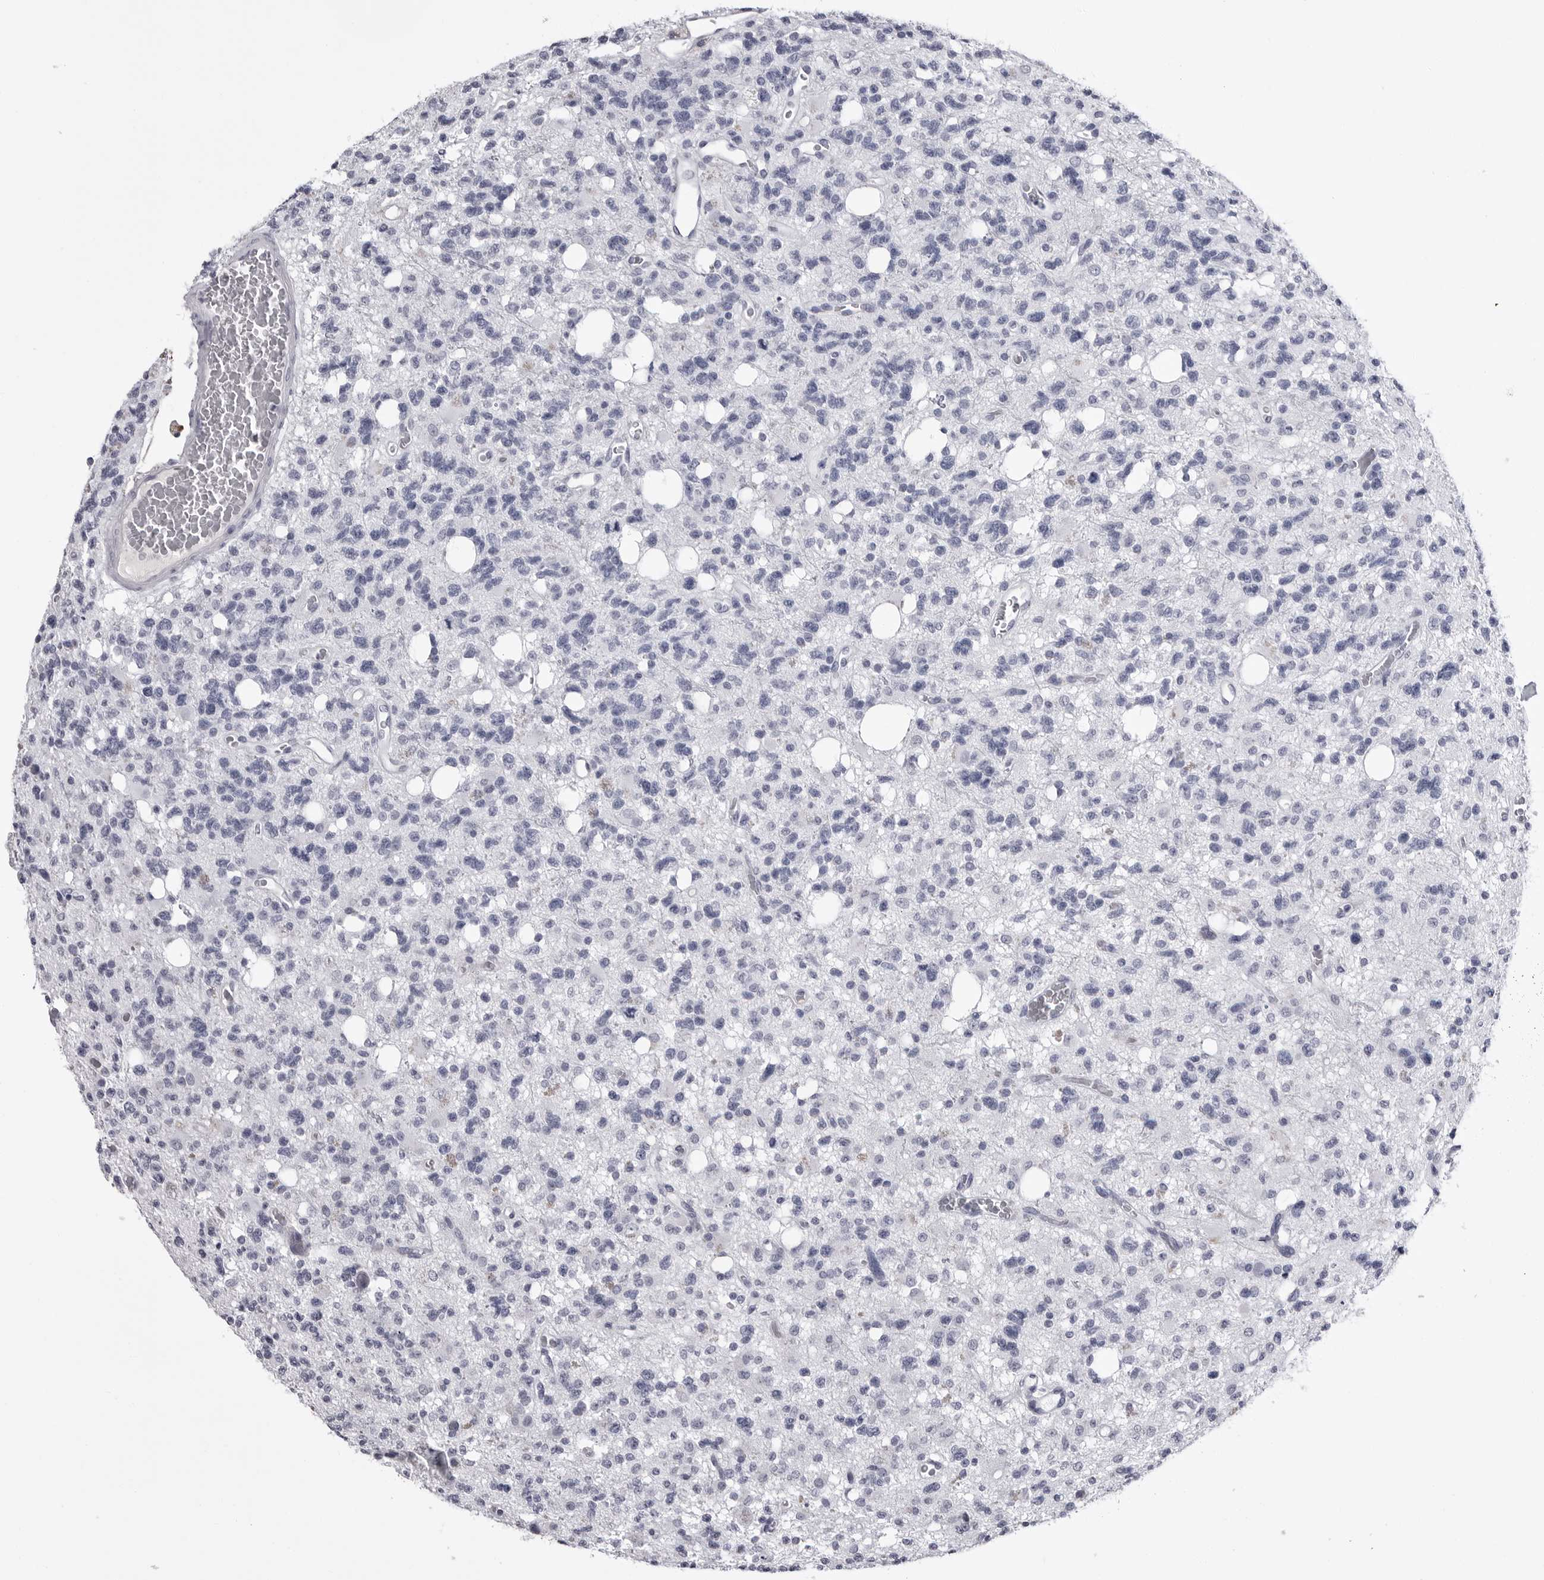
{"staining": {"intensity": "negative", "quantity": "none", "location": "none"}, "tissue": "glioma", "cell_type": "Tumor cells", "image_type": "cancer", "snomed": [{"axis": "morphology", "description": "Glioma, malignant, High grade"}, {"axis": "topography", "description": "Brain"}], "caption": "Micrograph shows no significant protein positivity in tumor cells of malignant high-grade glioma. (DAB (3,3'-diaminobenzidine) IHC visualized using brightfield microscopy, high magnification).", "gene": "COL26A1", "patient": {"sex": "female", "age": 62}}